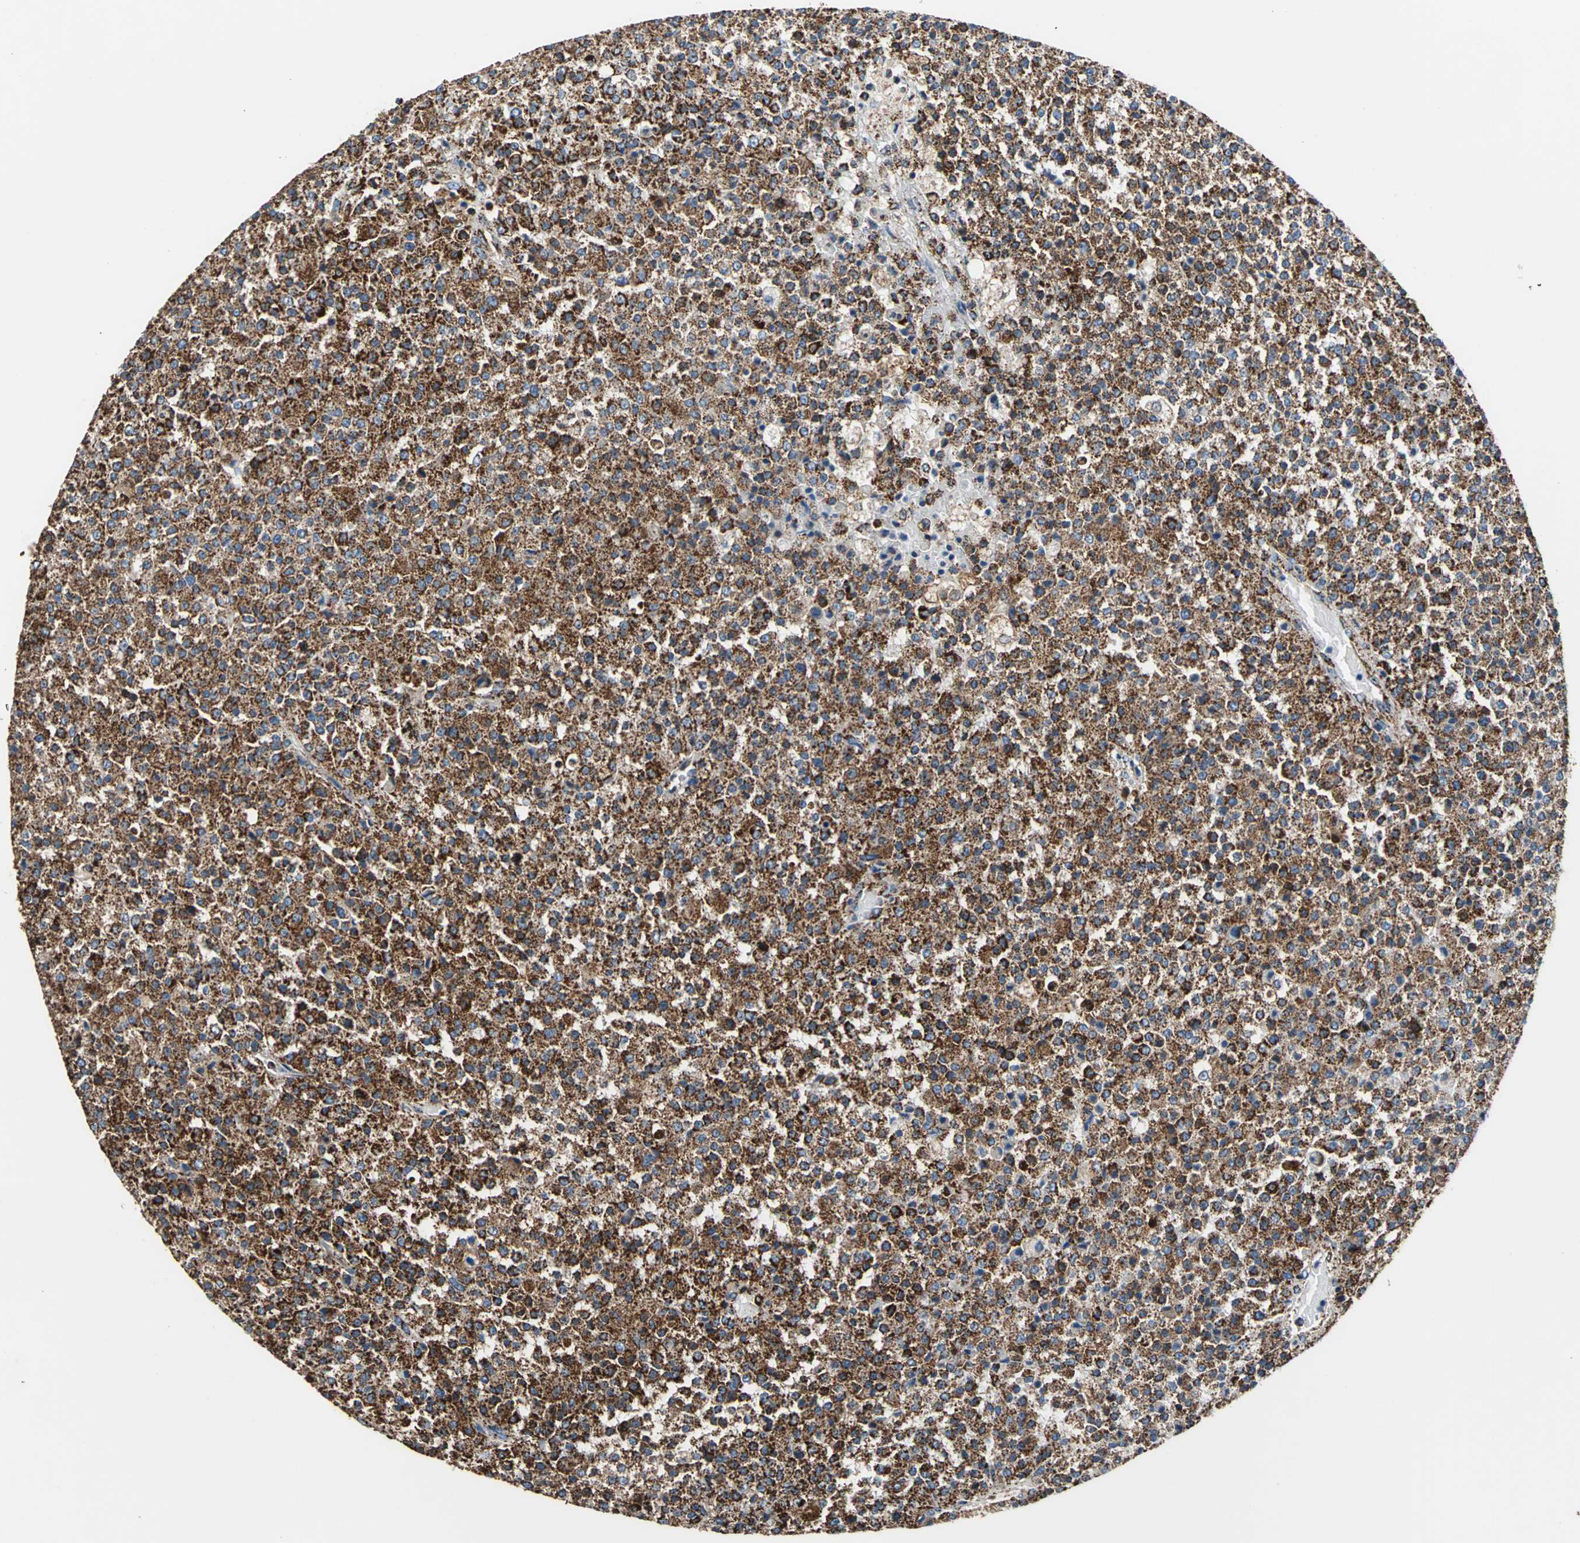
{"staining": {"intensity": "strong", "quantity": ">75%", "location": "cytoplasmic/membranous"}, "tissue": "testis cancer", "cell_type": "Tumor cells", "image_type": "cancer", "snomed": [{"axis": "morphology", "description": "Seminoma, NOS"}, {"axis": "topography", "description": "Testis"}], "caption": "Immunohistochemical staining of testis cancer (seminoma) reveals high levels of strong cytoplasmic/membranous protein positivity in approximately >75% of tumor cells.", "gene": "ECH1", "patient": {"sex": "male", "age": 59}}